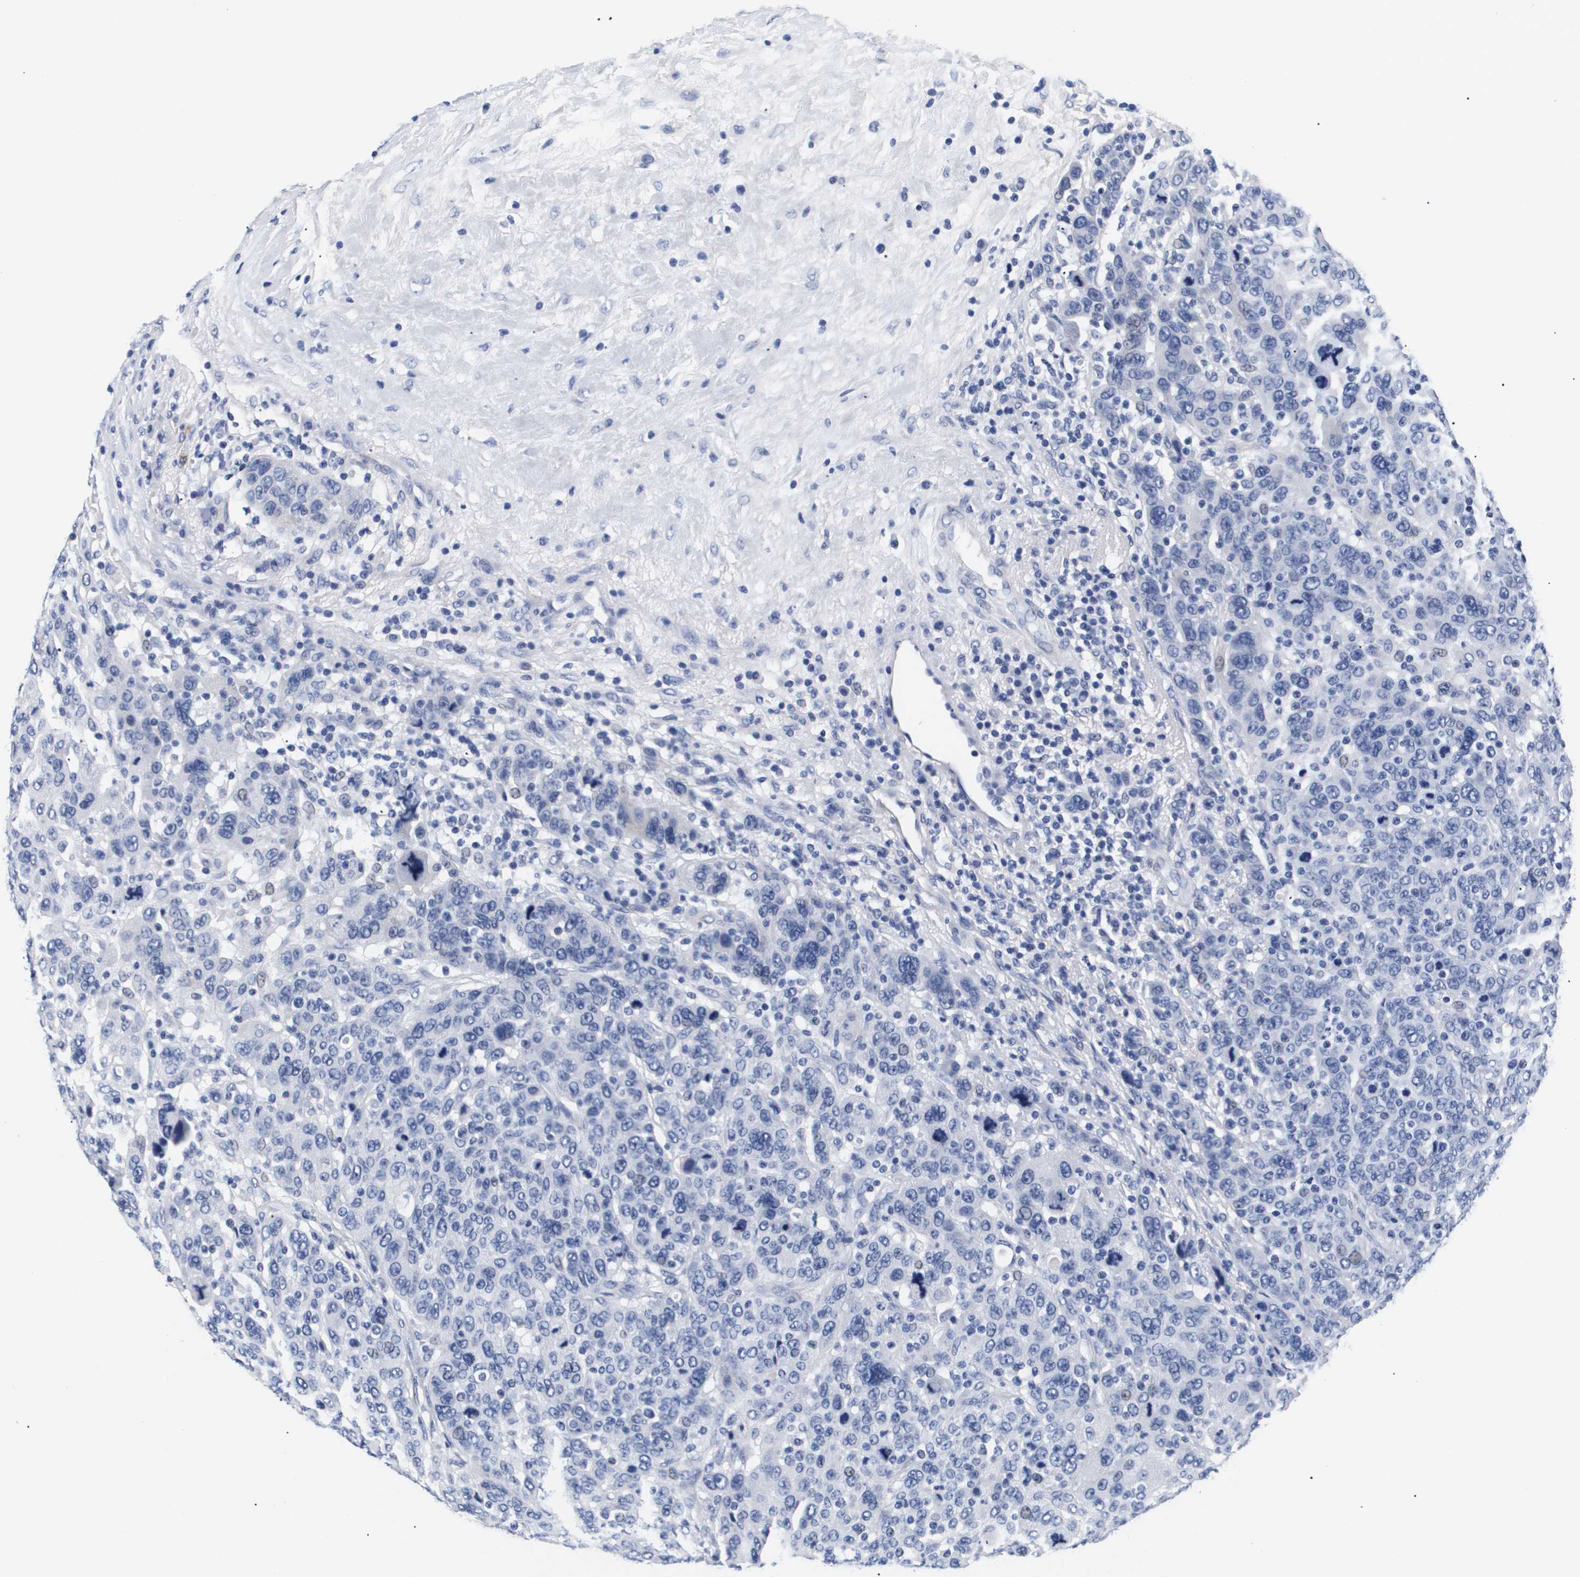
{"staining": {"intensity": "negative", "quantity": "none", "location": "none"}, "tissue": "breast cancer", "cell_type": "Tumor cells", "image_type": "cancer", "snomed": [{"axis": "morphology", "description": "Duct carcinoma"}, {"axis": "topography", "description": "Breast"}], "caption": "There is no significant staining in tumor cells of infiltrating ductal carcinoma (breast).", "gene": "ATP6V0A4", "patient": {"sex": "female", "age": 37}}